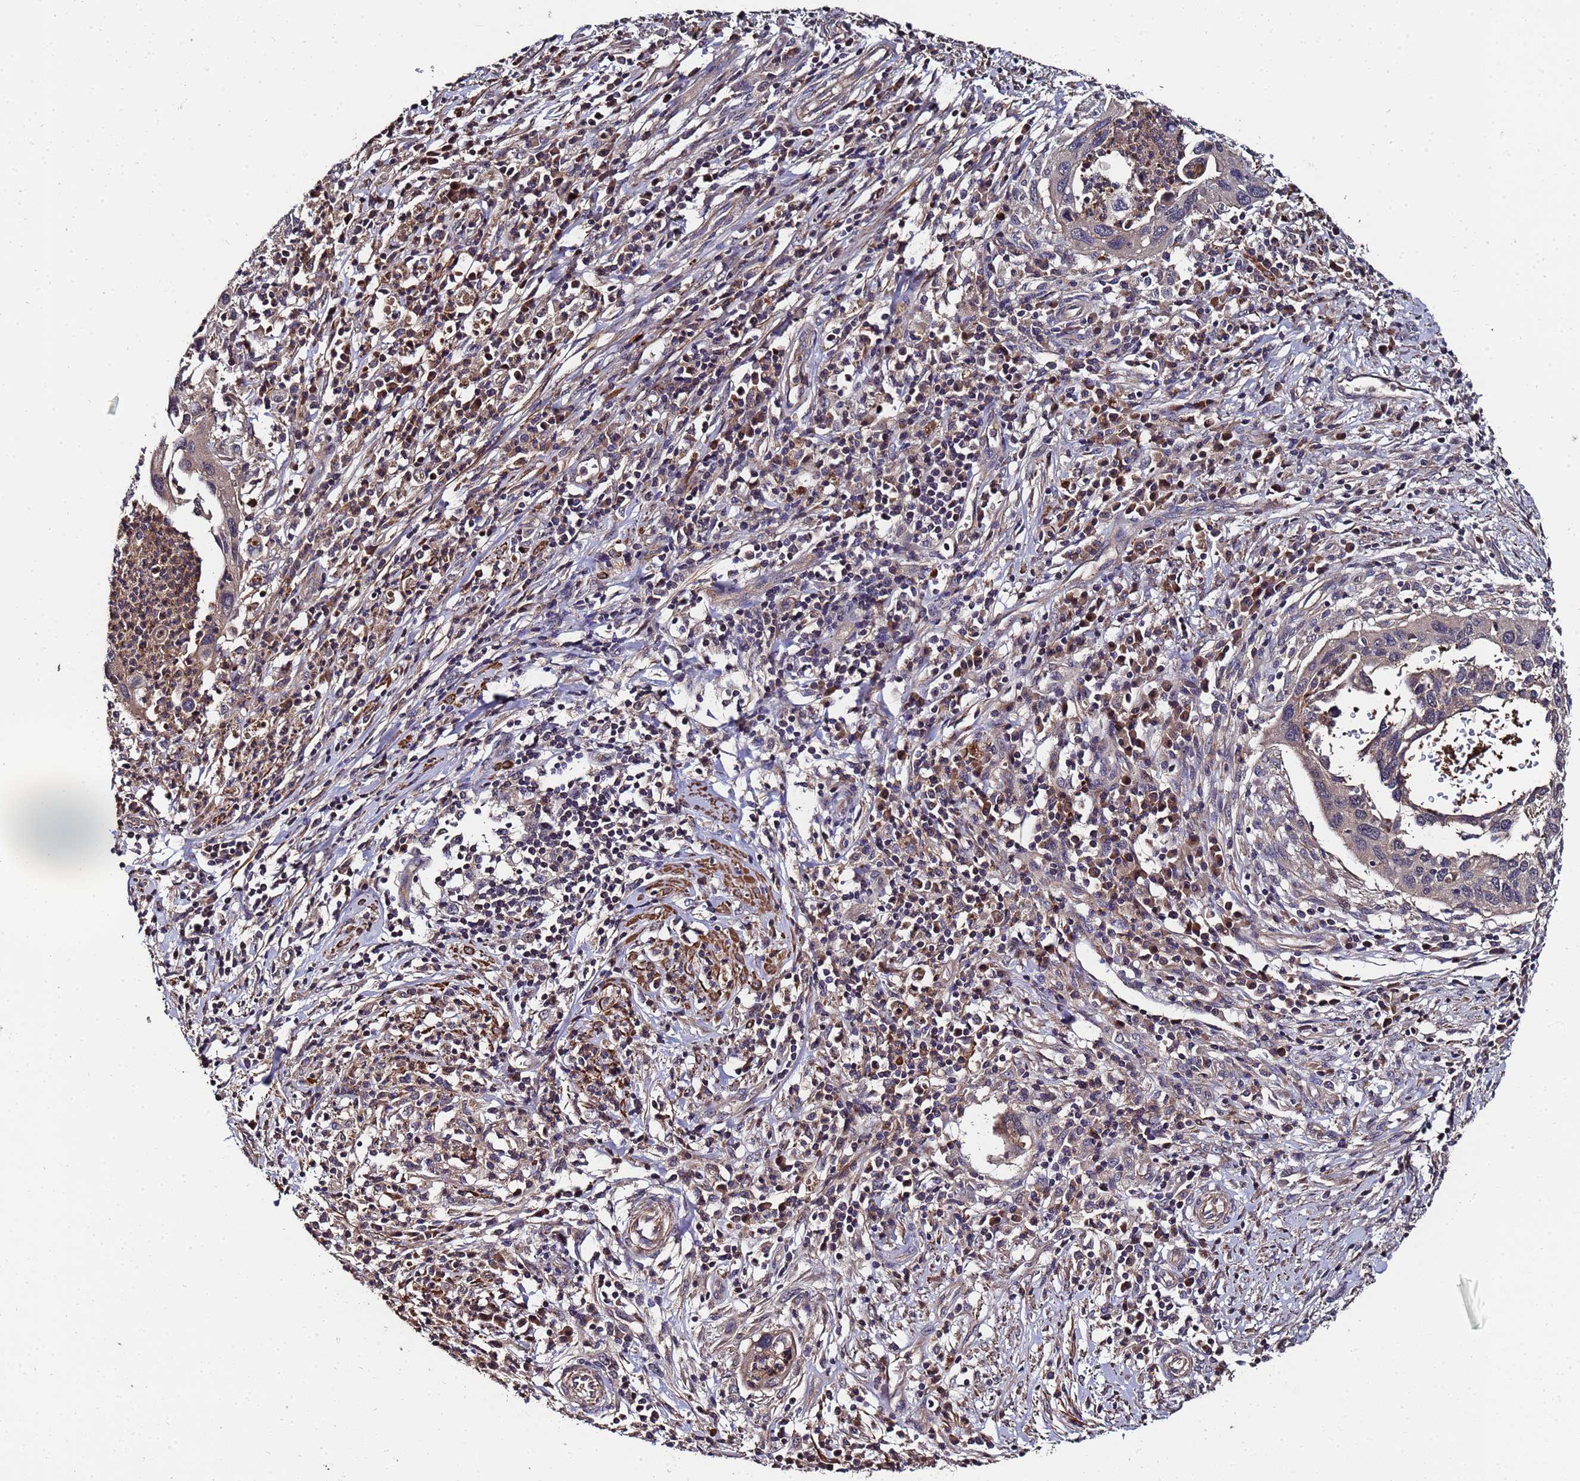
{"staining": {"intensity": "weak", "quantity": "25%-75%", "location": "cytoplasmic/membranous"}, "tissue": "cervical cancer", "cell_type": "Tumor cells", "image_type": "cancer", "snomed": [{"axis": "morphology", "description": "Squamous cell carcinoma, NOS"}, {"axis": "topography", "description": "Cervix"}], "caption": "High-magnification brightfield microscopy of cervical squamous cell carcinoma stained with DAB (3,3'-diaminobenzidine) (brown) and counterstained with hematoxylin (blue). tumor cells exhibit weak cytoplasmic/membranous staining is seen in approximately25%-75% of cells. The protein is stained brown, and the nuclei are stained in blue (DAB IHC with brightfield microscopy, high magnification).", "gene": "GSTCD", "patient": {"sex": "female", "age": 38}}